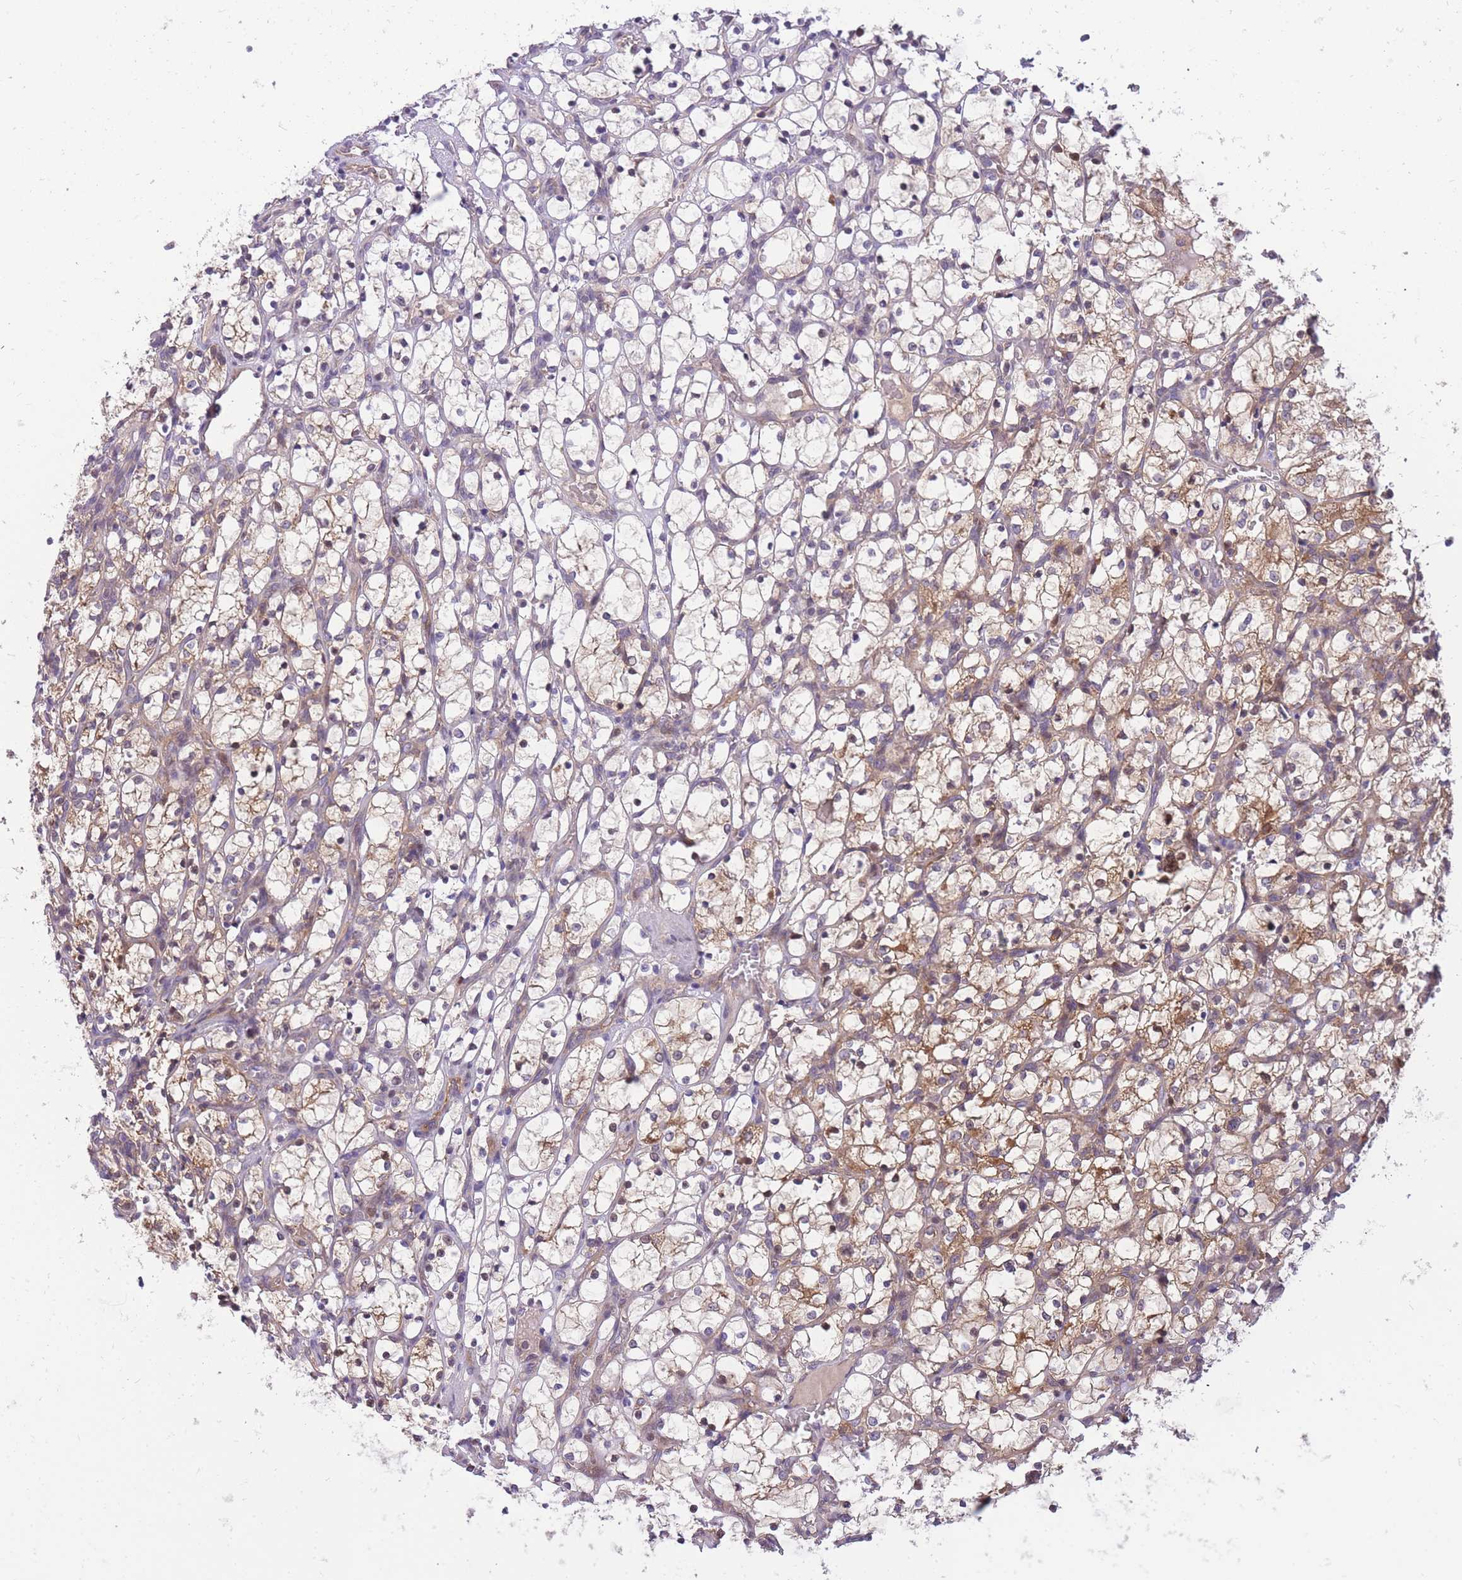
{"staining": {"intensity": "moderate", "quantity": "25%-75%", "location": "cytoplasmic/membranous"}, "tissue": "renal cancer", "cell_type": "Tumor cells", "image_type": "cancer", "snomed": [{"axis": "morphology", "description": "Adenocarcinoma, NOS"}, {"axis": "topography", "description": "Kidney"}], "caption": "Adenocarcinoma (renal) stained for a protein (brown) reveals moderate cytoplasmic/membranous positive expression in approximately 25%-75% of tumor cells.", "gene": "CRYGN", "patient": {"sex": "female", "age": 69}}